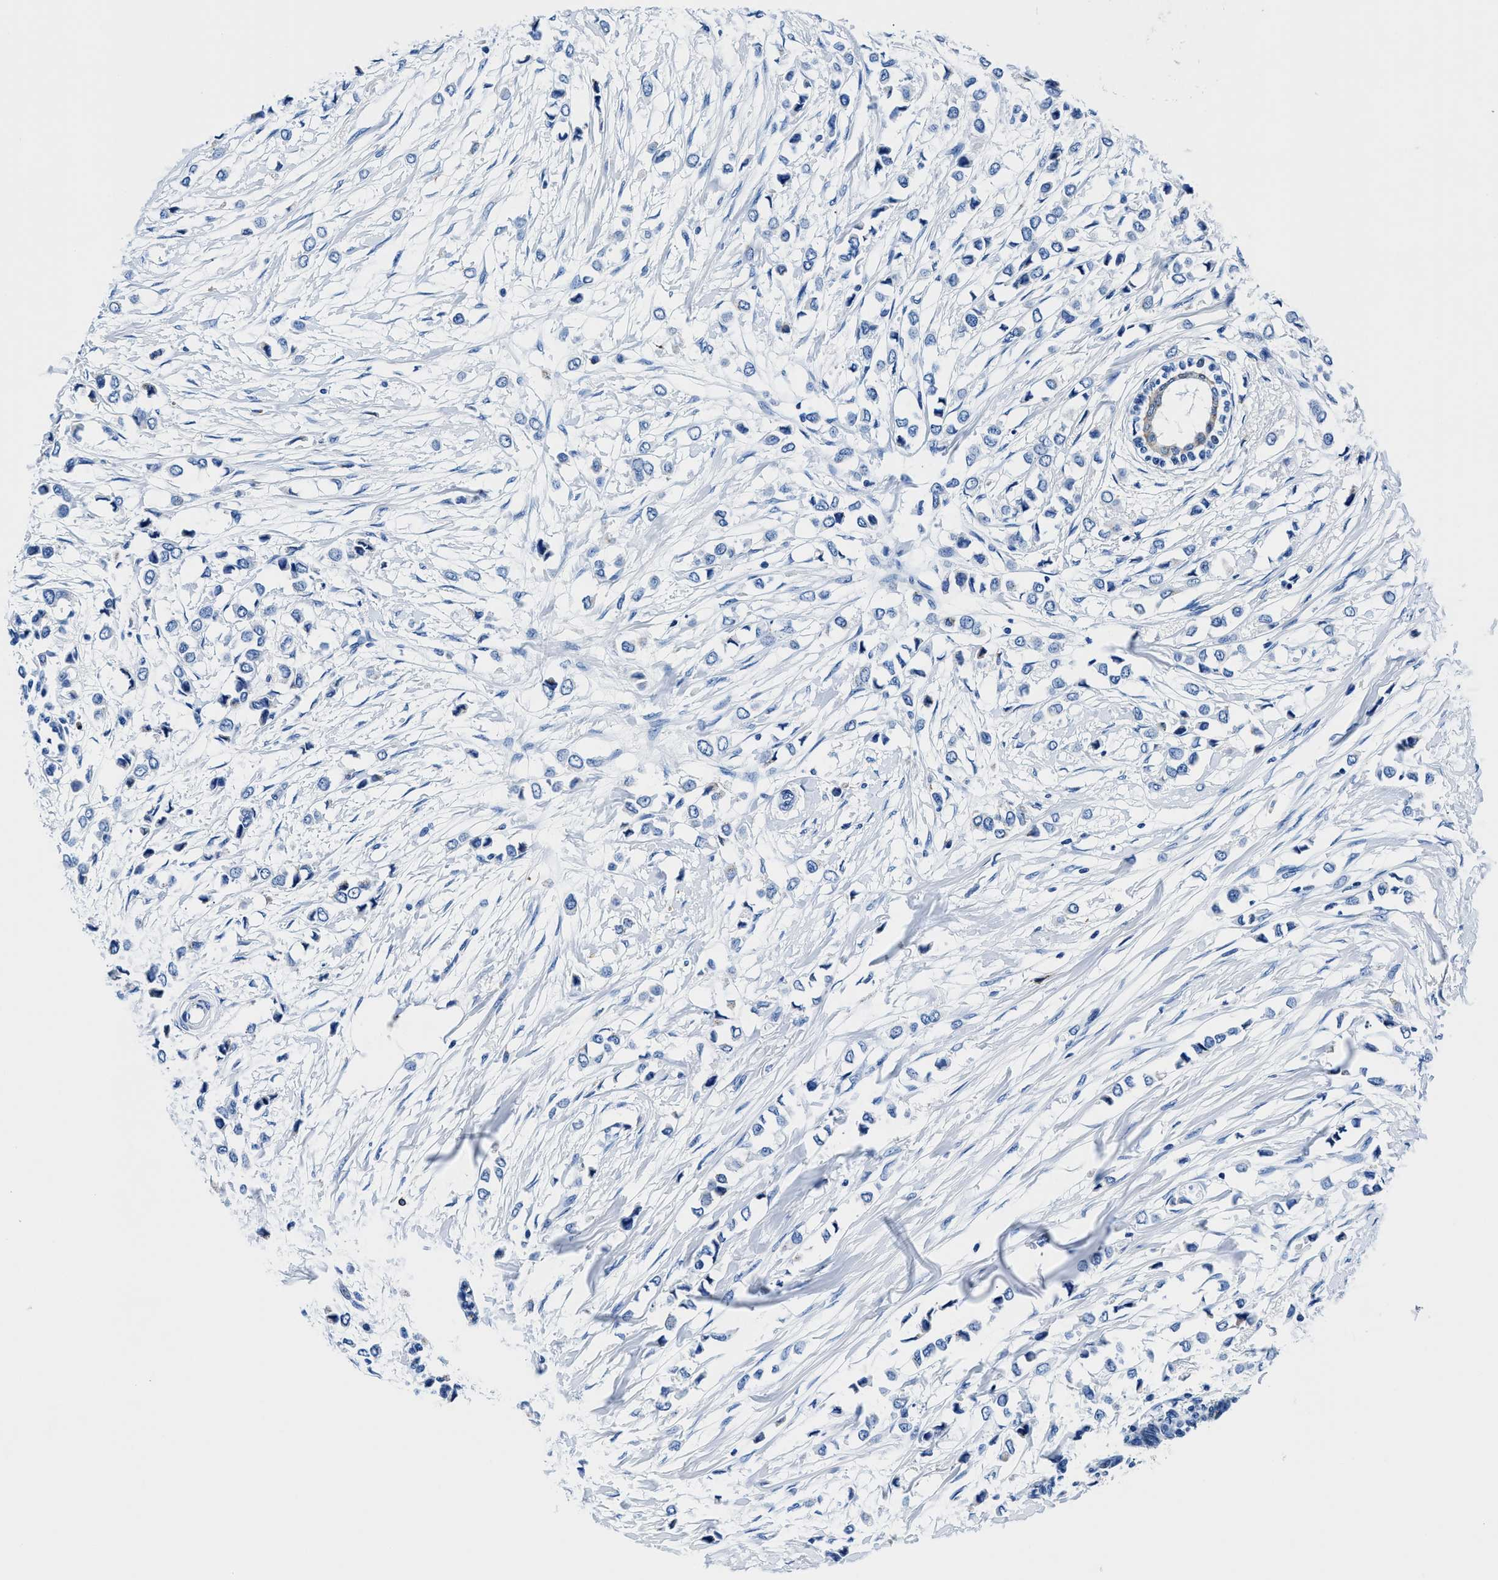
{"staining": {"intensity": "negative", "quantity": "none", "location": "none"}, "tissue": "breast cancer", "cell_type": "Tumor cells", "image_type": "cancer", "snomed": [{"axis": "morphology", "description": "Lobular carcinoma"}, {"axis": "topography", "description": "Breast"}], "caption": "This is an immunohistochemistry (IHC) photomicrograph of breast lobular carcinoma. There is no staining in tumor cells.", "gene": "OR14K1", "patient": {"sex": "female", "age": 51}}